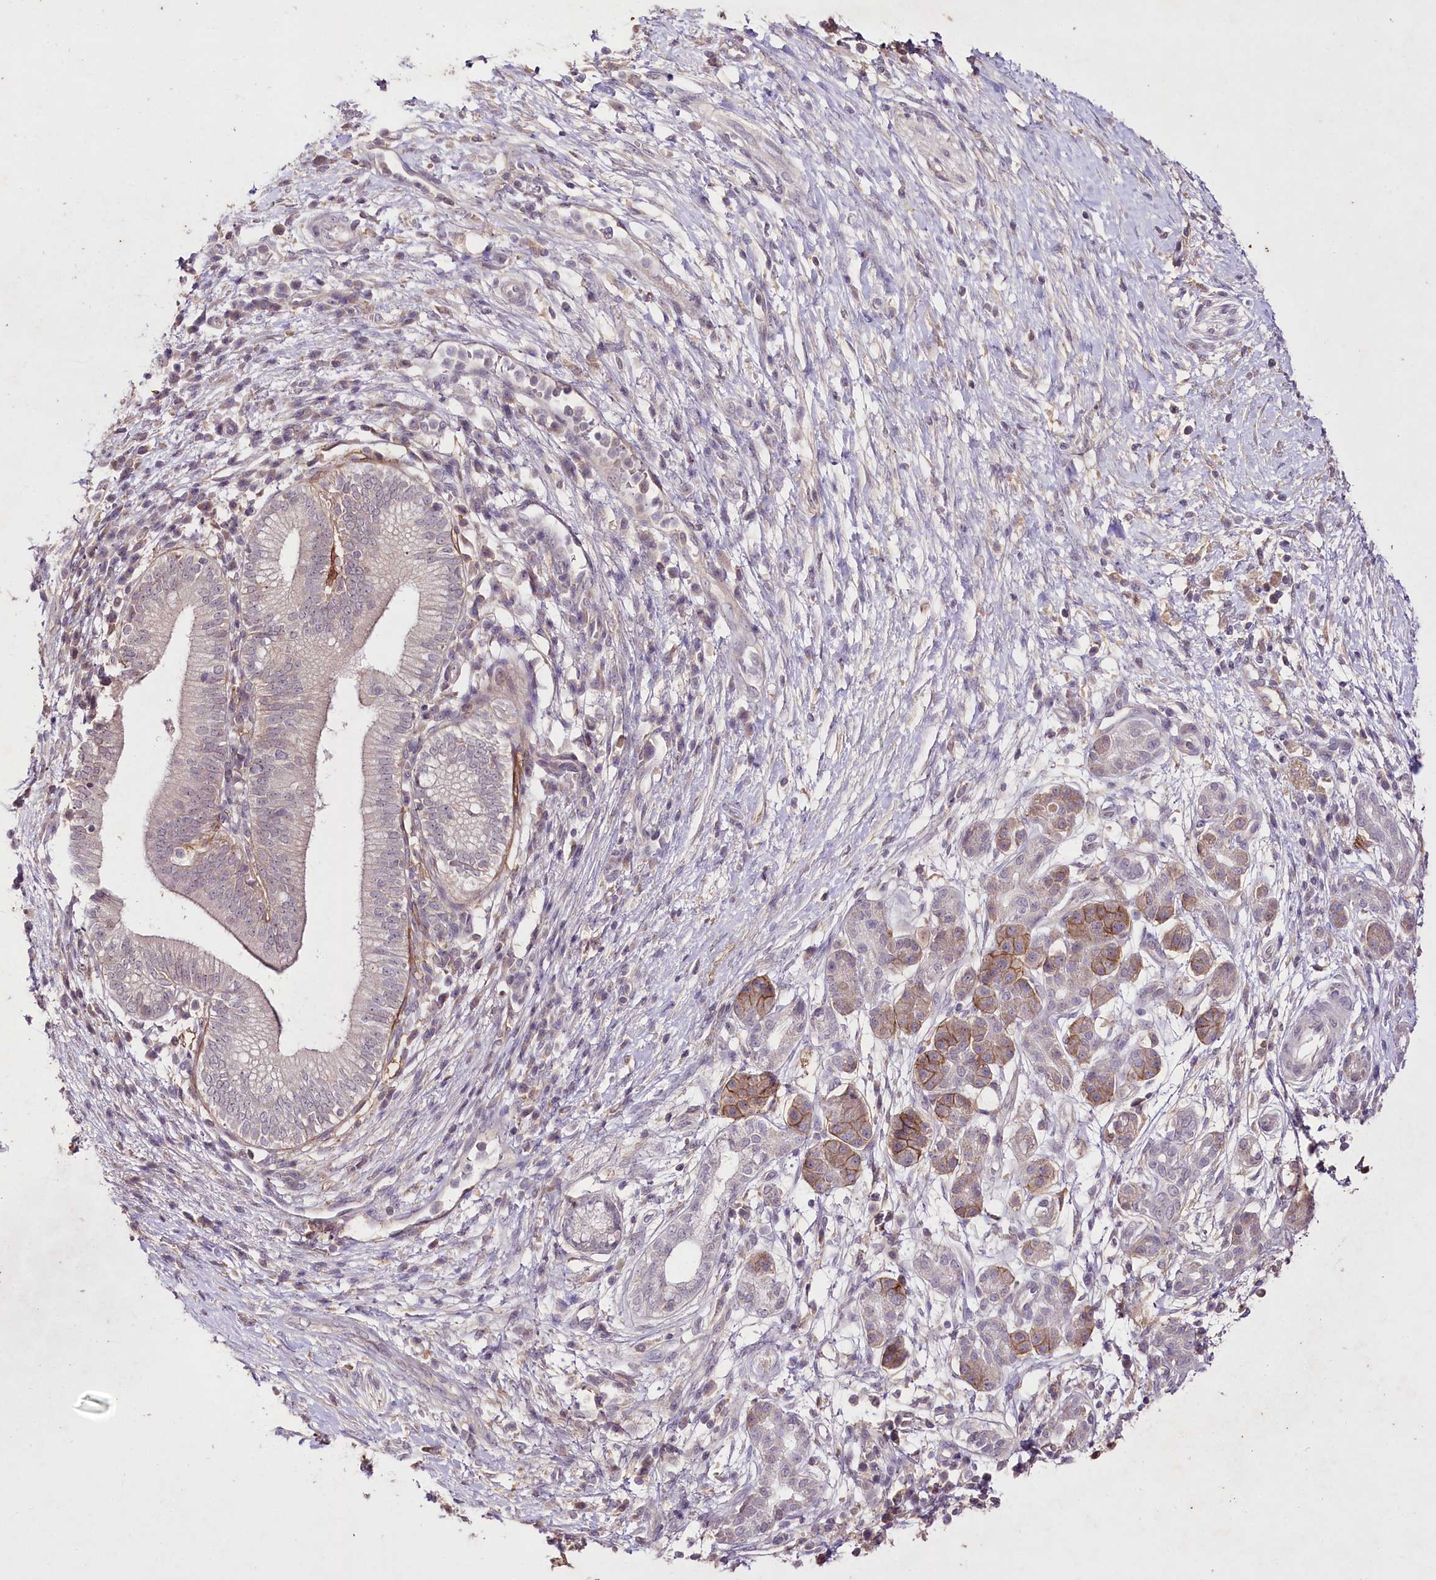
{"staining": {"intensity": "moderate", "quantity": "25%-75%", "location": "cytoplasmic/membranous"}, "tissue": "pancreatic cancer", "cell_type": "Tumor cells", "image_type": "cancer", "snomed": [{"axis": "morphology", "description": "Adenocarcinoma, NOS"}, {"axis": "topography", "description": "Pancreas"}], "caption": "The histopathology image displays immunohistochemical staining of pancreatic adenocarcinoma. There is moderate cytoplasmic/membranous positivity is present in approximately 25%-75% of tumor cells.", "gene": "ENPP1", "patient": {"sex": "male", "age": 68}}